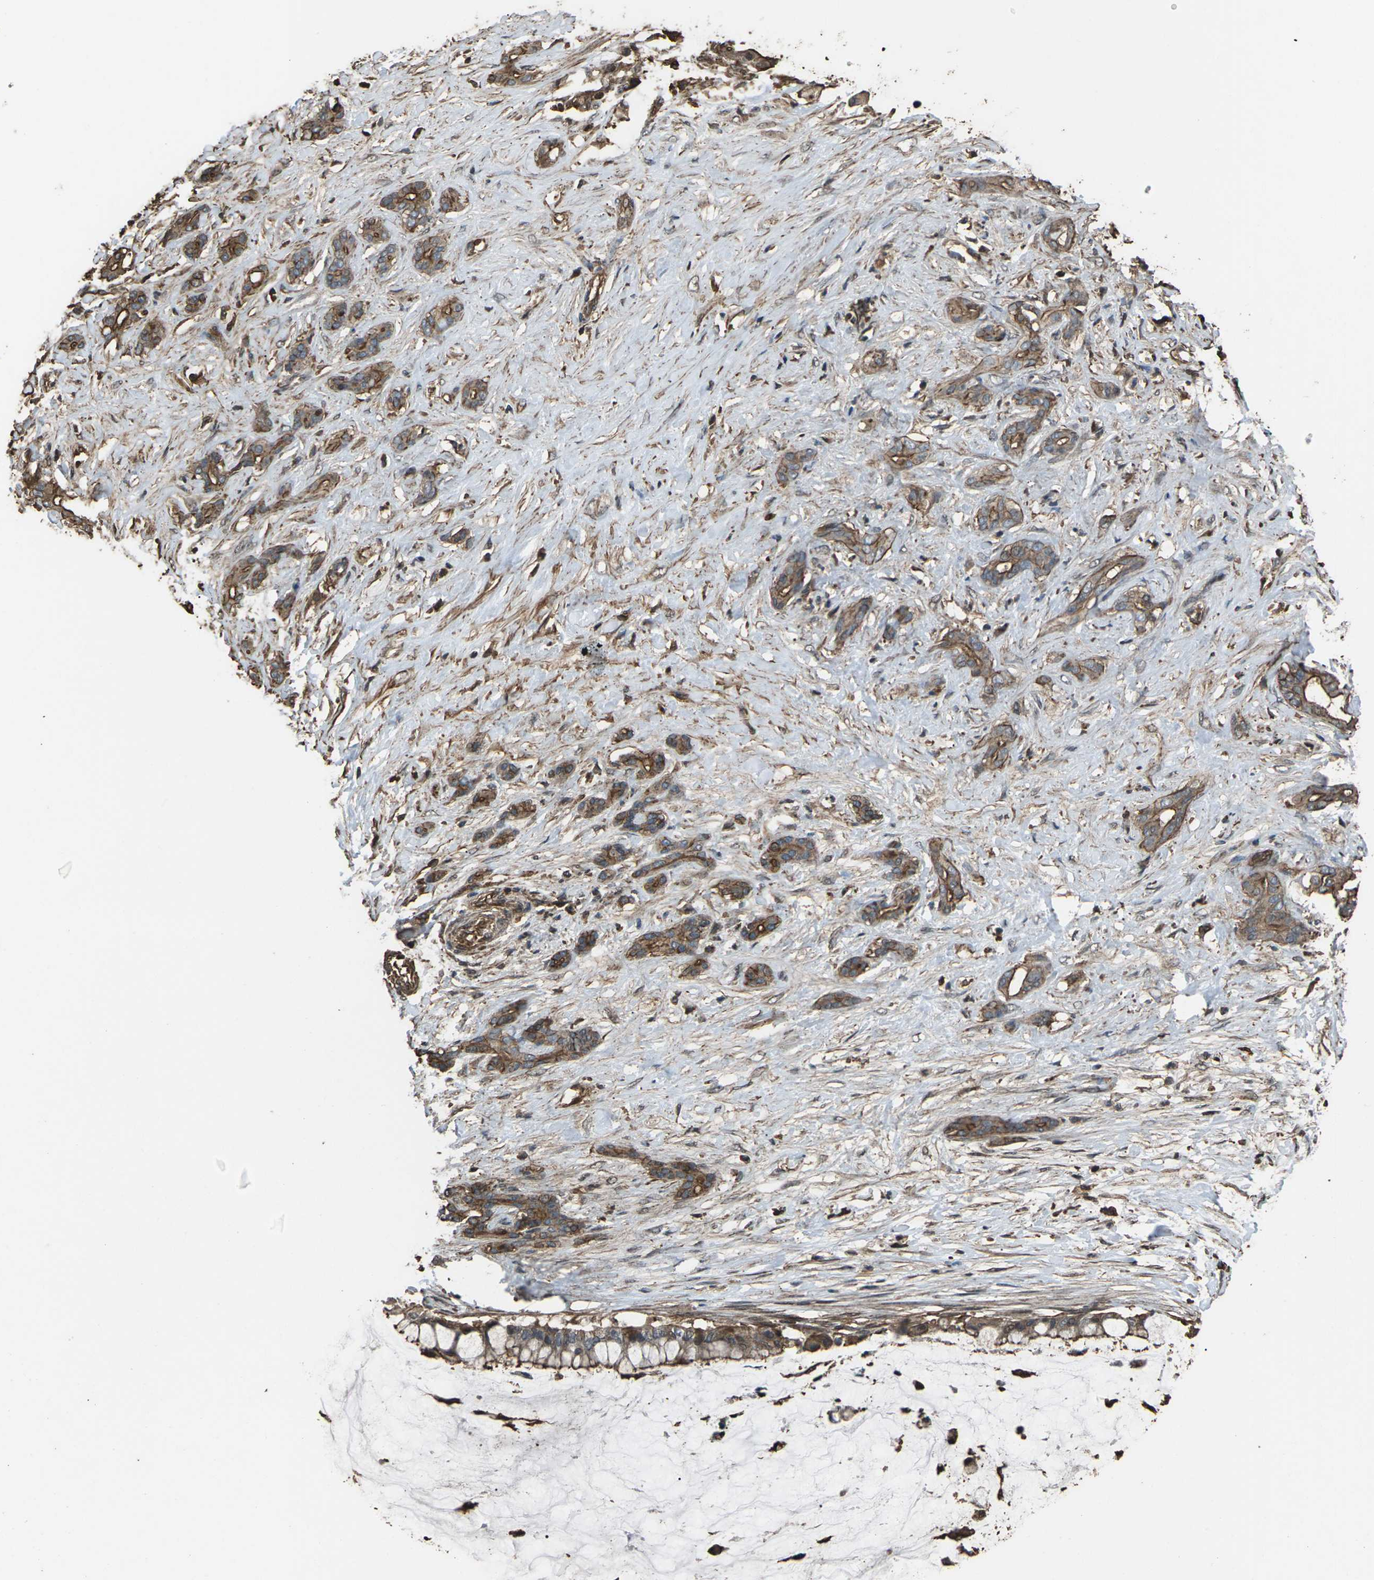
{"staining": {"intensity": "moderate", "quantity": ">75%", "location": "cytoplasmic/membranous"}, "tissue": "pancreatic cancer", "cell_type": "Tumor cells", "image_type": "cancer", "snomed": [{"axis": "morphology", "description": "Adenocarcinoma, NOS"}, {"axis": "topography", "description": "Pancreas"}], "caption": "Human pancreatic cancer (adenocarcinoma) stained with a protein marker demonstrates moderate staining in tumor cells.", "gene": "DHPS", "patient": {"sex": "male", "age": 41}}